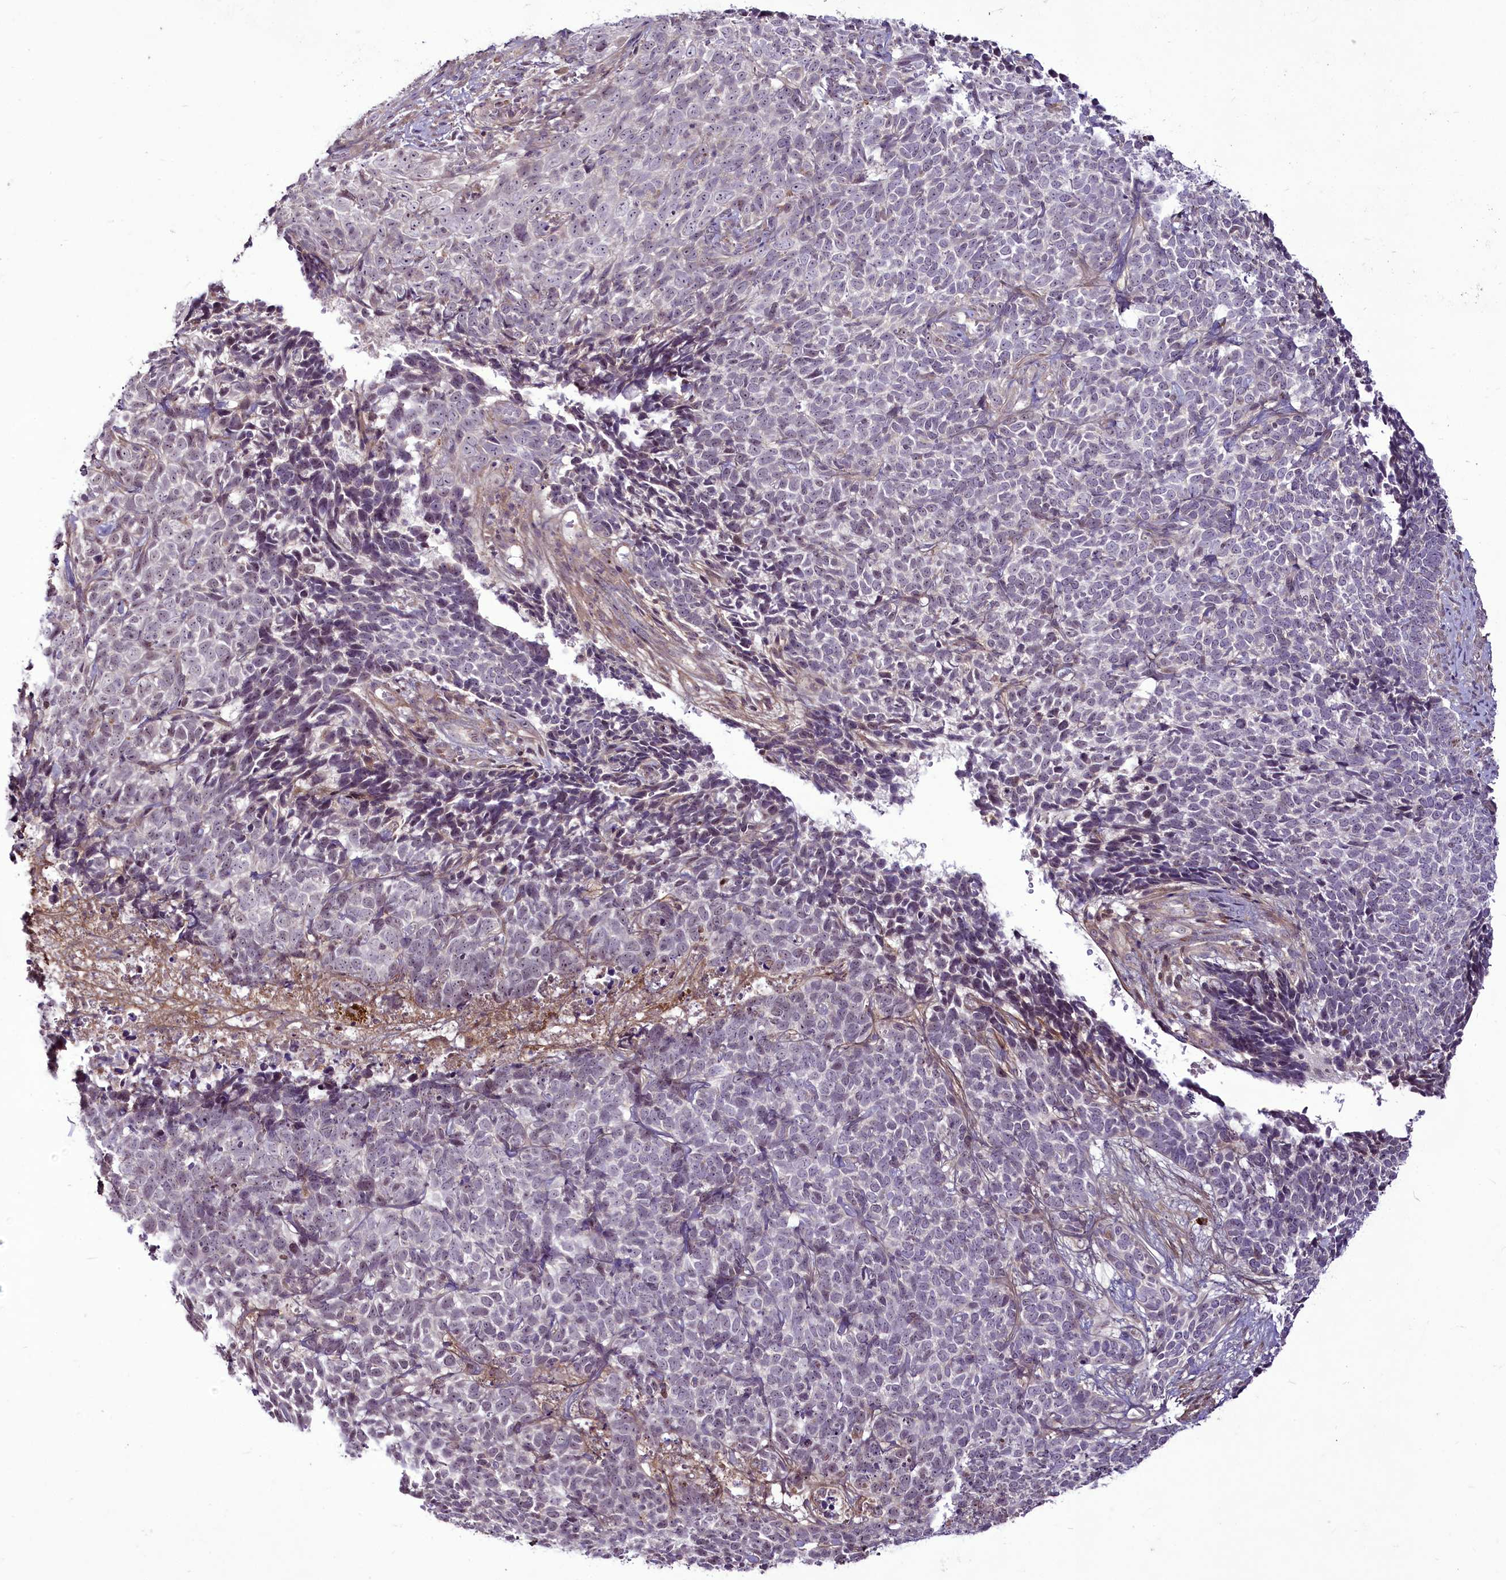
{"staining": {"intensity": "negative", "quantity": "none", "location": "none"}, "tissue": "skin cancer", "cell_type": "Tumor cells", "image_type": "cancer", "snomed": [{"axis": "morphology", "description": "Basal cell carcinoma"}, {"axis": "topography", "description": "Skin"}], "caption": "Immunohistochemistry micrograph of skin basal cell carcinoma stained for a protein (brown), which reveals no expression in tumor cells.", "gene": "RSBN1", "patient": {"sex": "female", "age": 84}}